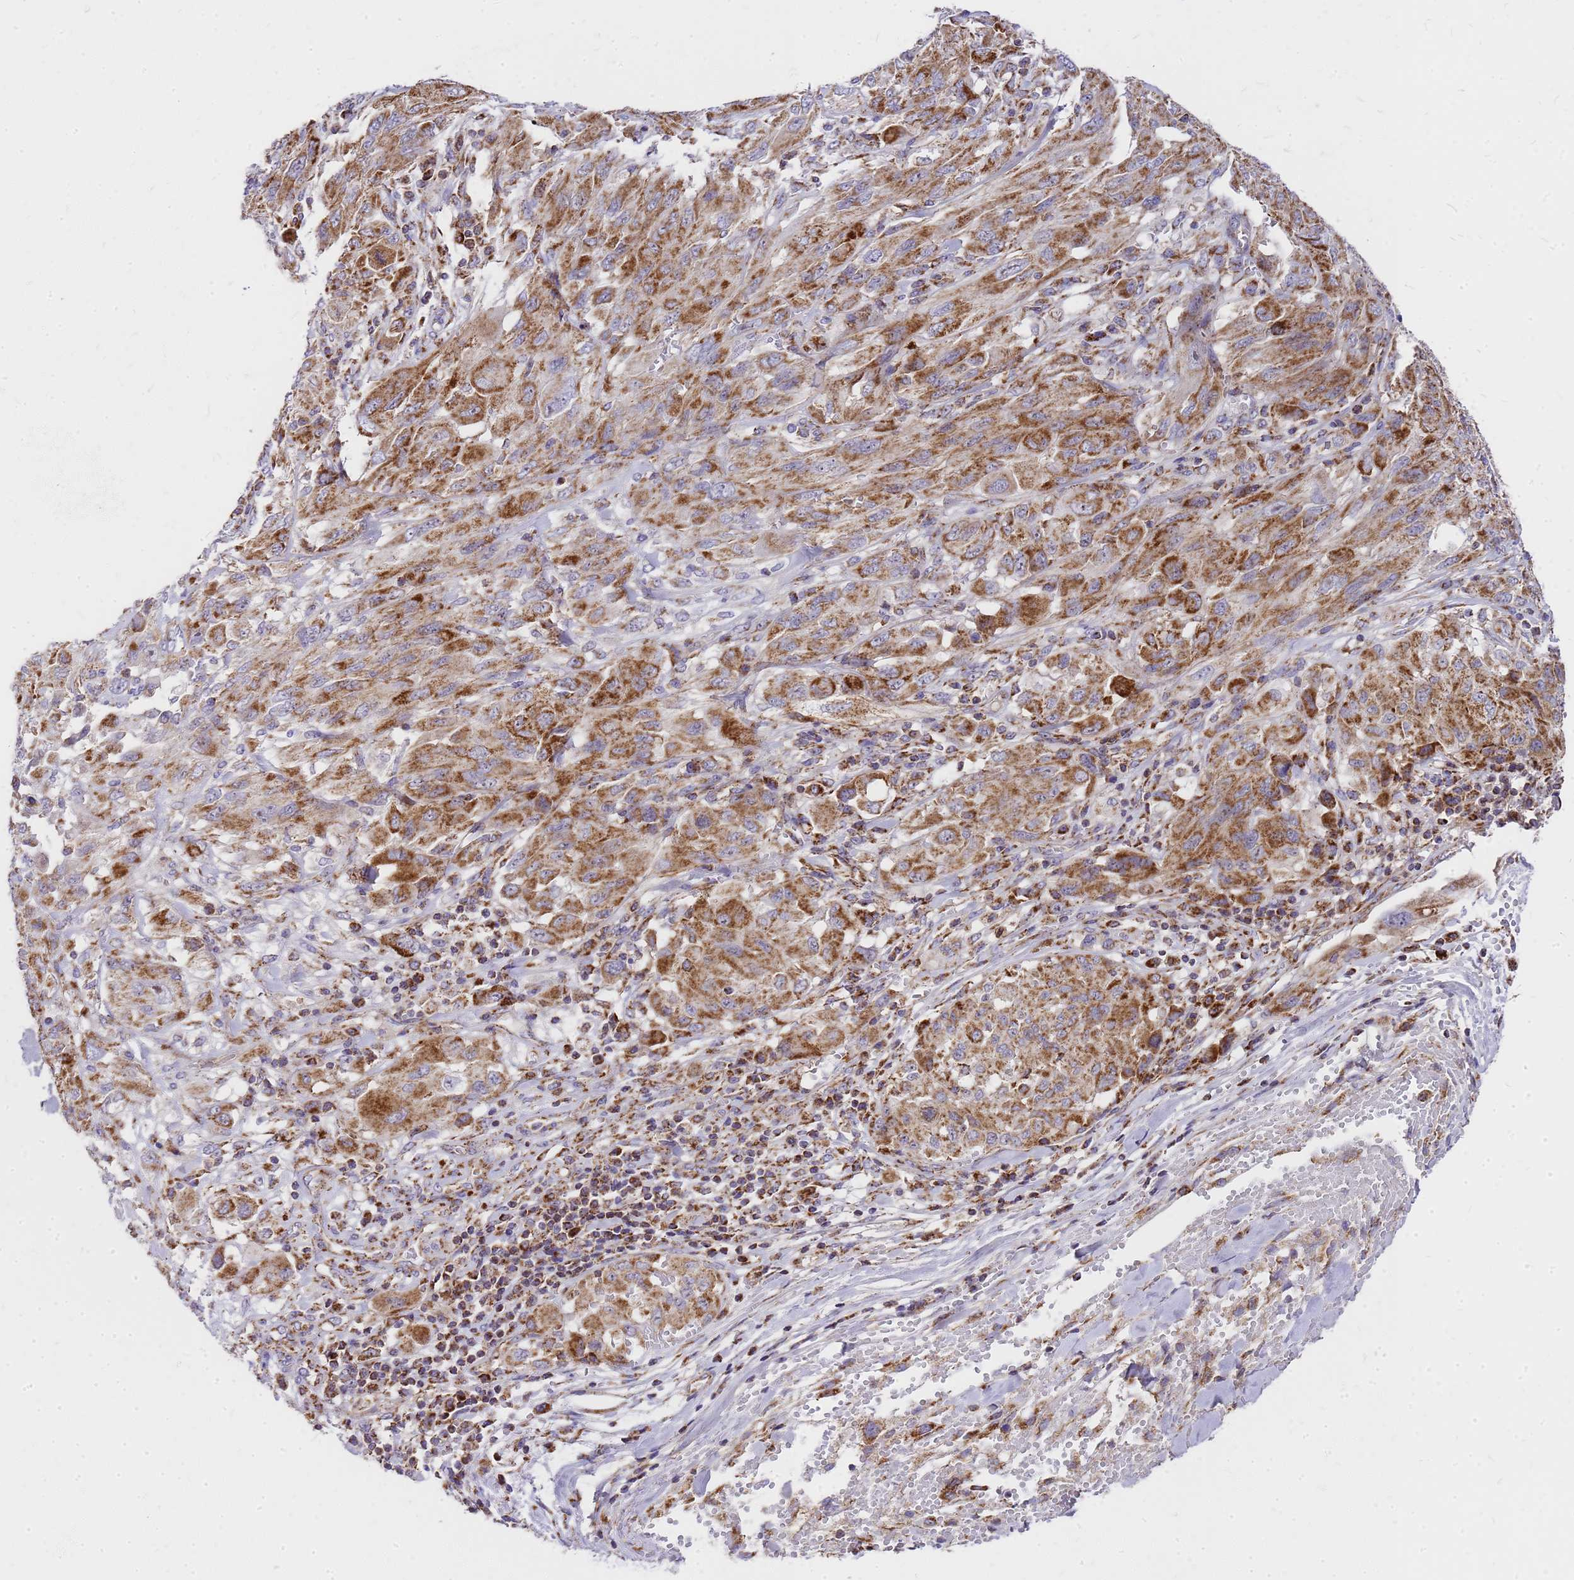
{"staining": {"intensity": "moderate", "quantity": ">75%", "location": "cytoplasmic/membranous"}, "tissue": "melanoma", "cell_type": "Tumor cells", "image_type": "cancer", "snomed": [{"axis": "morphology", "description": "Malignant melanoma, NOS"}, {"axis": "topography", "description": "Skin"}], "caption": "The immunohistochemical stain shows moderate cytoplasmic/membranous staining in tumor cells of malignant melanoma tissue.", "gene": "MRPS26", "patient": {"sex": "female", "age": 91}}